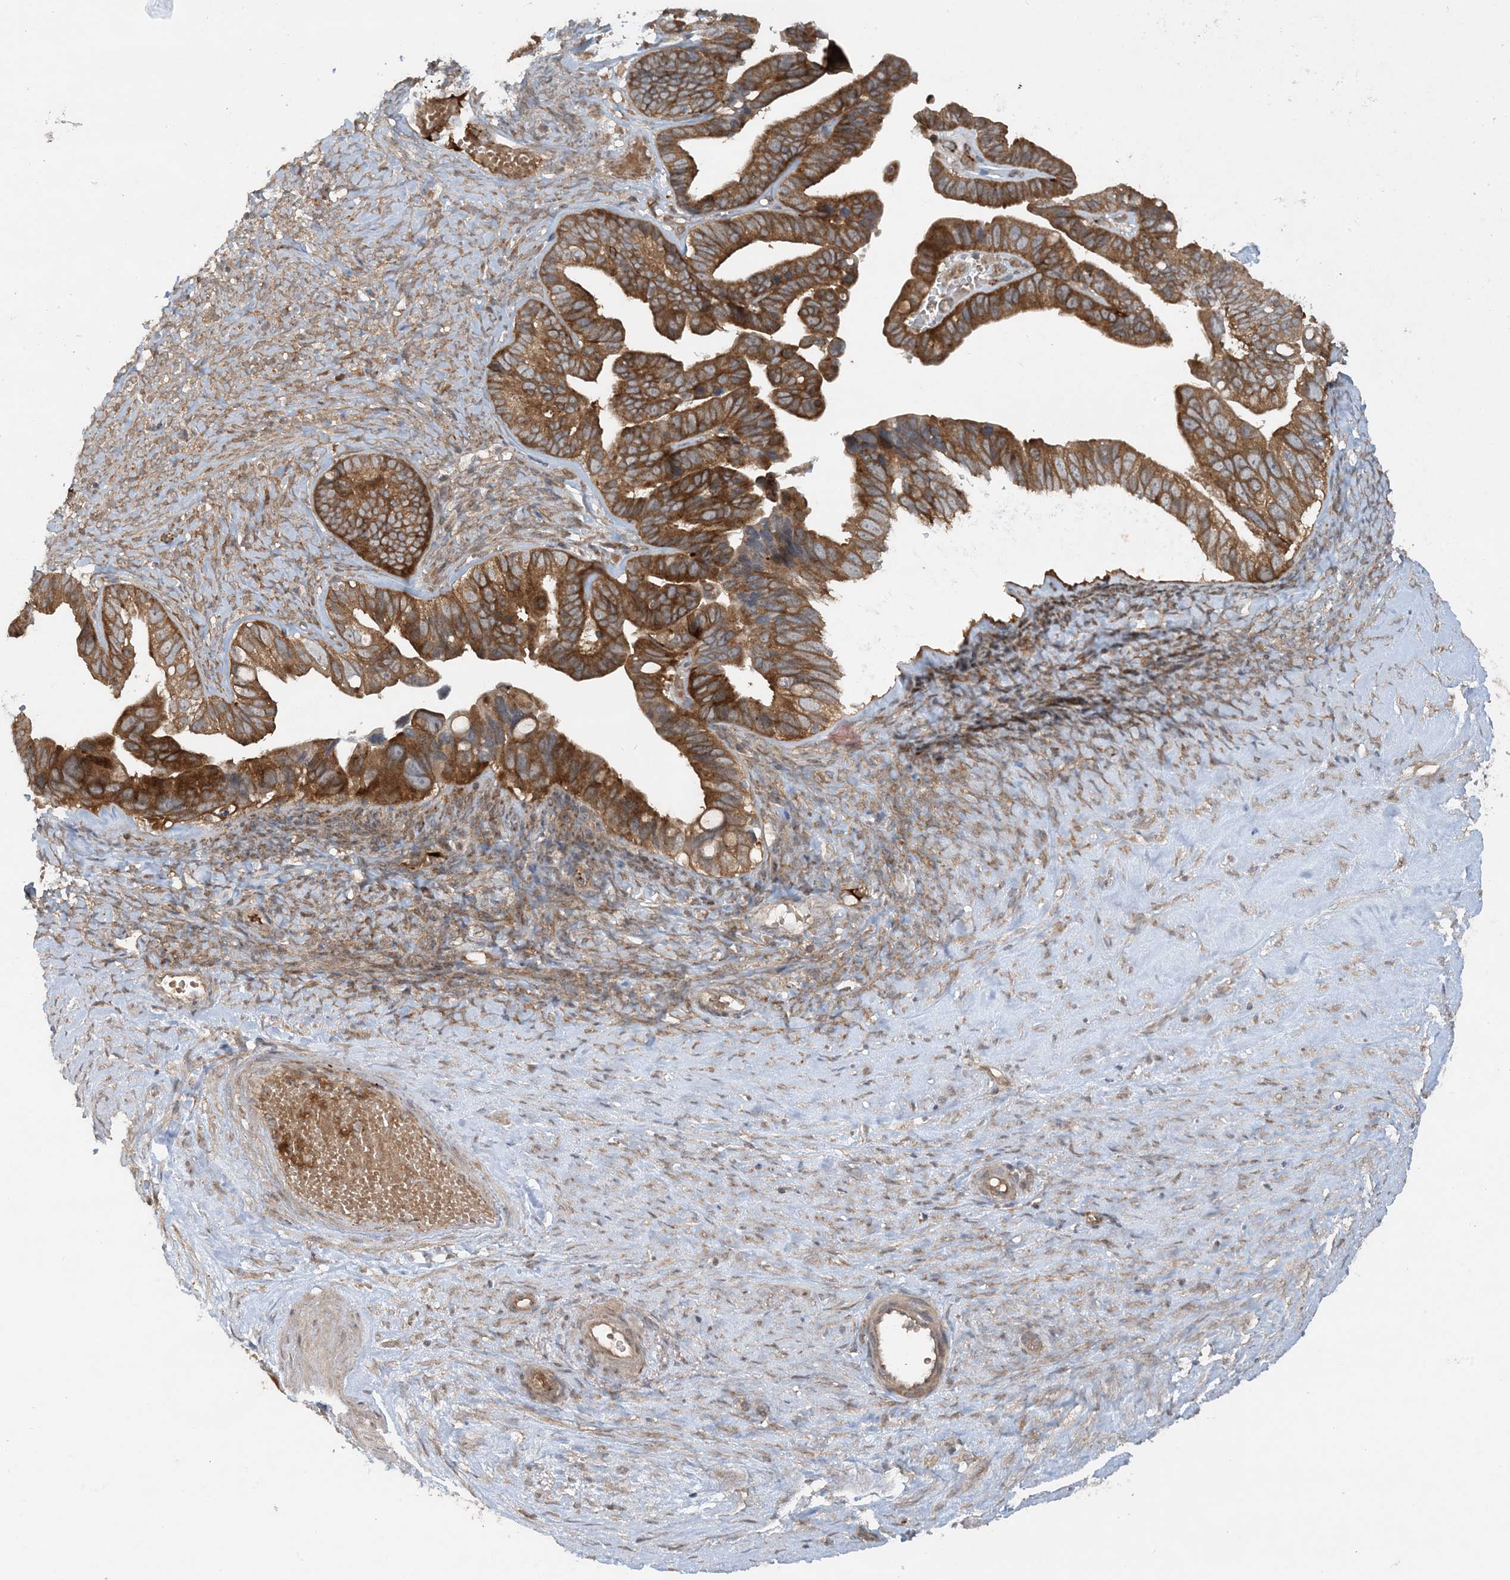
{"staining": {"intensity": "moderate", "quantity": ">75%", "location": "cytoplasmic/membranous"}, "tissue": "ovarian cancer", "cell_type": "Tumor cells", "image_type": "cancer", "snomed": [{"axis": "morphology", "description": "Cystadenocarcinoma, serous, NOS"}, {"axis": "topography", "description": "Ovary"}], "caption": "Human ovarian serous cystadenocarcinoma stained with a protein marker reveals moderate staining in tumor cells.", "gene": "STAM2", "patient": {"sex": "female", "age": 56}}